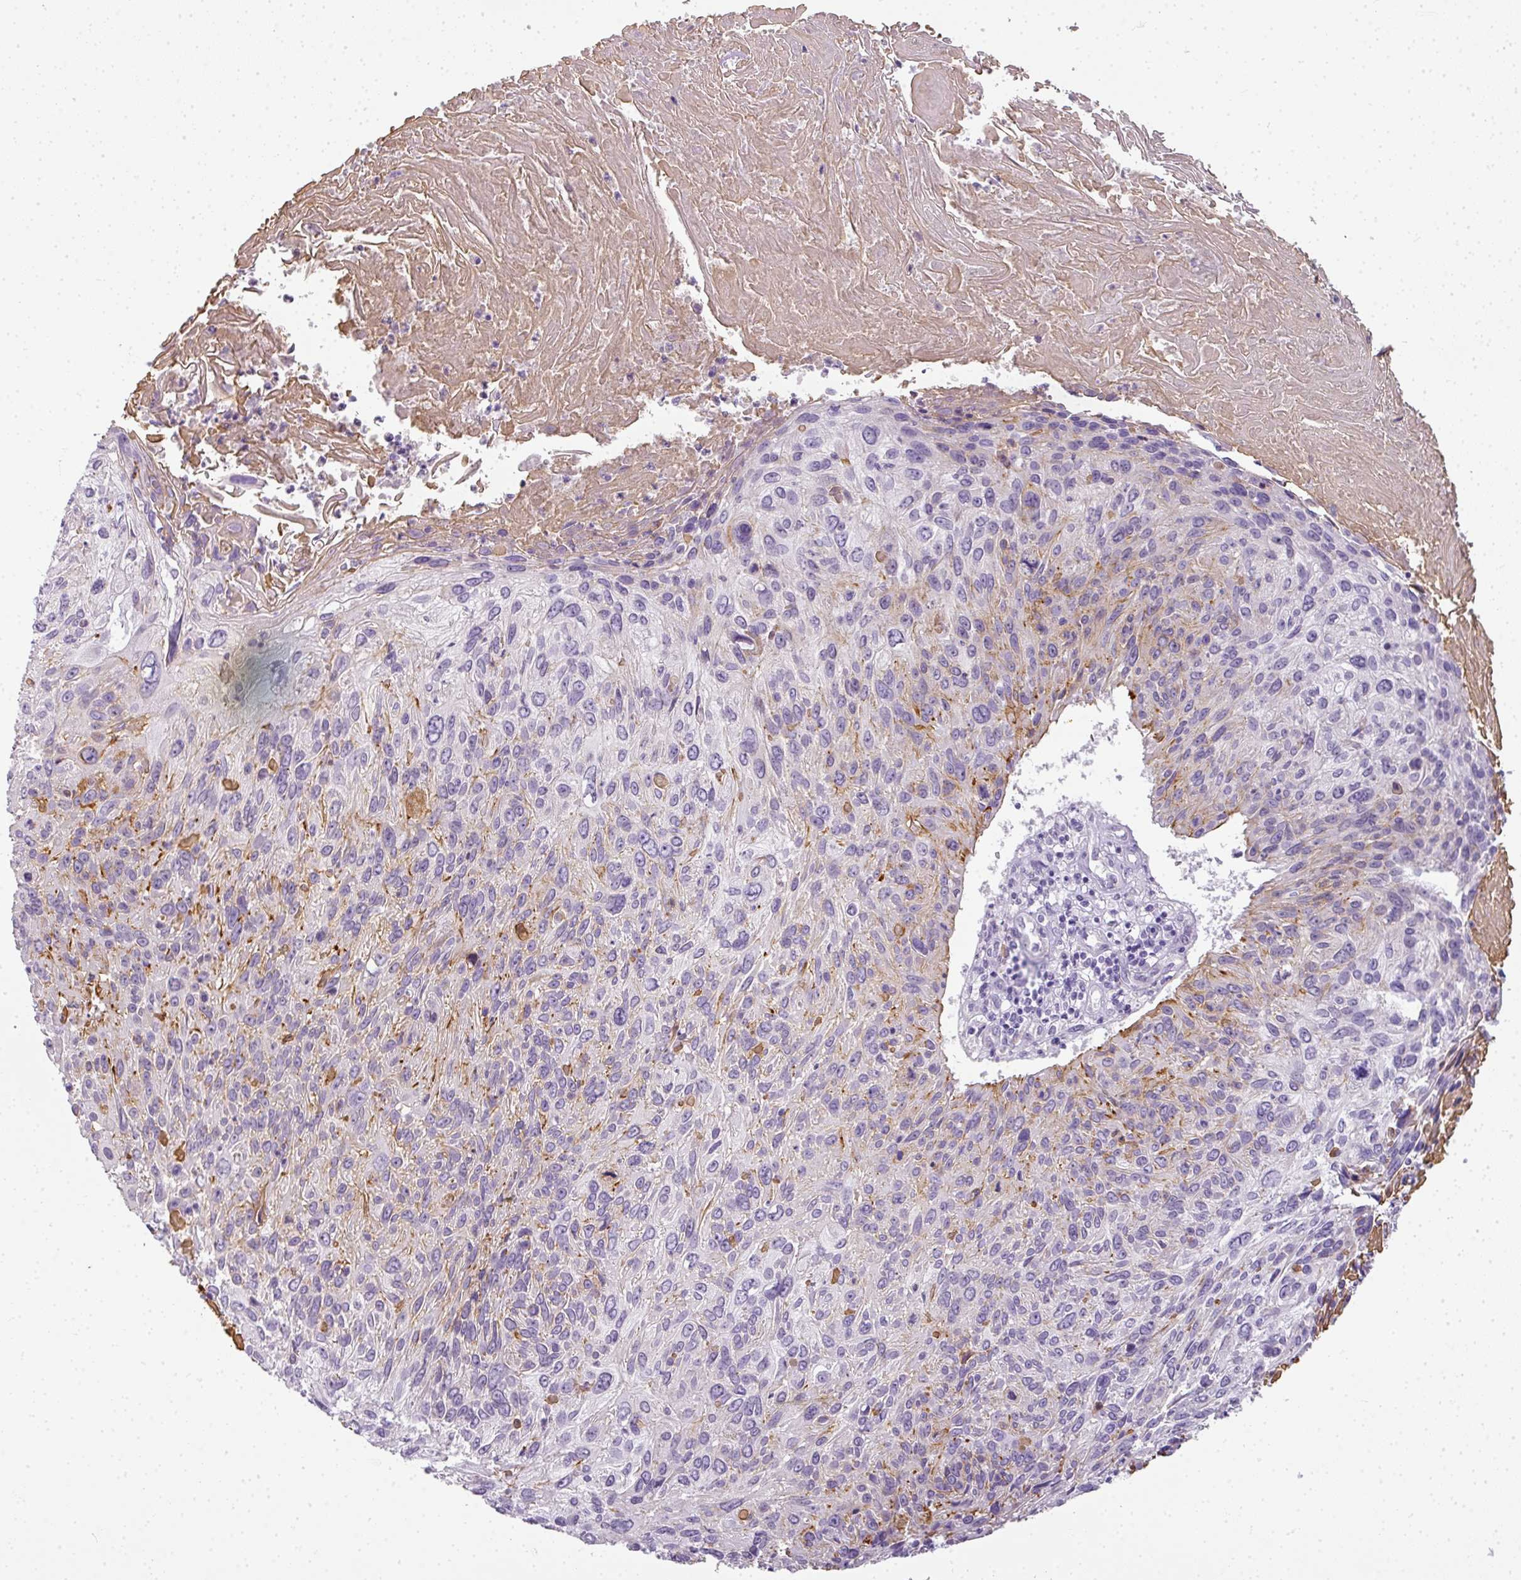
{"staining": {"intensity": "moderate", "quantity": "<25%", "location": "cytoplasmic/membranous"}, "tissue": "cervical cancer", "cell_type": "Tumor cells", "image_type": "cancer", "snomed": [{"axis": "morphology", "description": "Squamous cell carcinoma, NOS"}, {"axis": "topography", "description": "Cervix"}], "caption": "IHC (DAB) staining of cervical cancer (squamous cell carcinoma) reveals moderate cytoplasmic/membranous protein expression in approximately <25% of tumor cells.", "gene": "RBMY1F", "patient": {"sex": "female", "age": 51}}